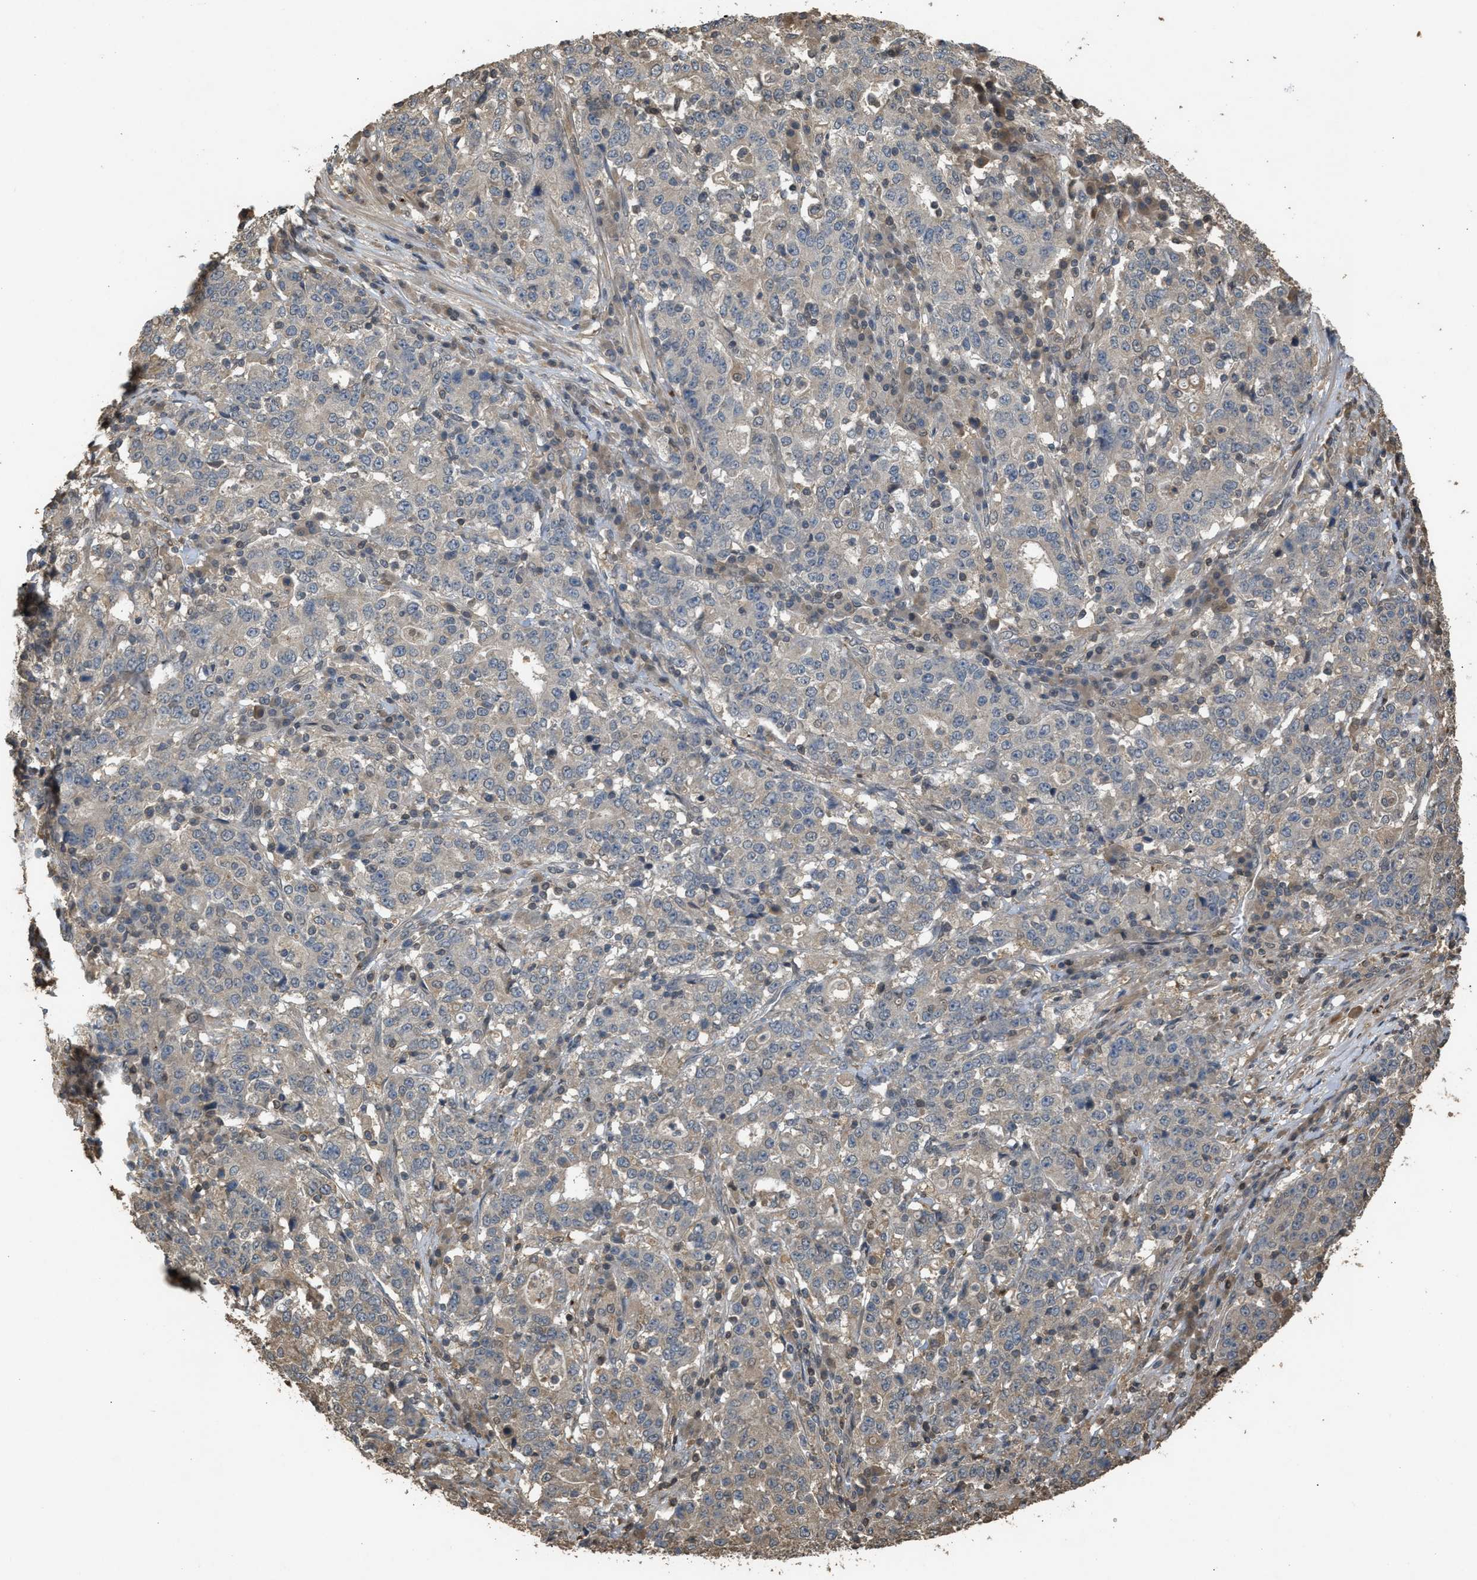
{"staining": {"intensity": "negative", "quantity": "none", "location": "none"}, "tissue": "stomach cancer", "cell_type": "Tumor cells", "image_type": "cancer", "snomed": [{"axis": "morphology", "description": "Adenocarcinoma, NOS"}, {"axis": "topography", "description": "Stomach"}], "caption": "Tumor cells show no significant expression in stomach cancer.", "gene": "ARHGDIA", "patient": {"sex": "male", "age": 59}}